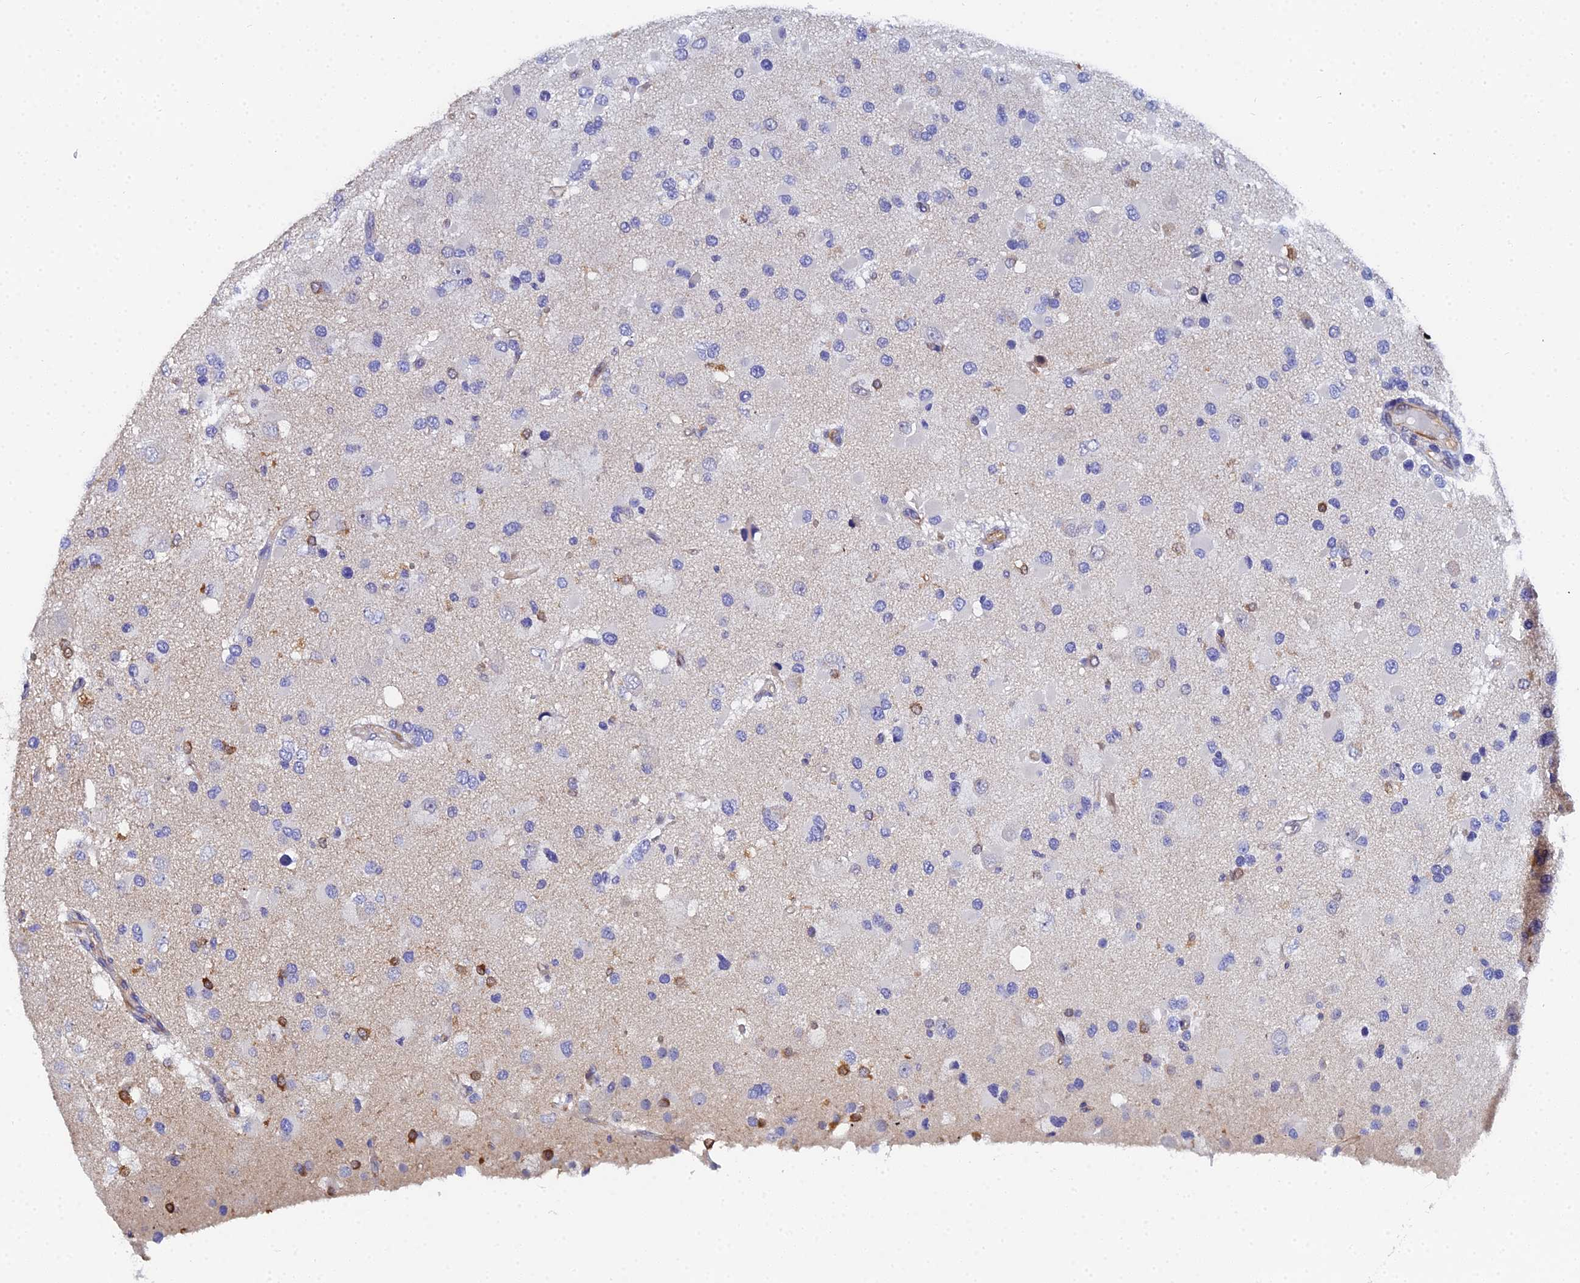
{"staining": {"intensity": "strong", "quantity": "<25%", "location": "cytoplasmic/membranous"}, "tissue": "glioma", "cell_type": "Tumor cells", "image_type": "cancer", "snomed": [{"axis": "morphology", "description": "Glioma, malignant, High grade"}, {"axis": "topography", "description": "Brain"}], "caption": "Immunohistochemical staining of glioma reveals medium levels of strong cytoplasmic/membranous protein expression in approximately <25% of tumor cells.", "gene": "ENSG00000268674", "patient": {"sex": "male", "age": 53}}